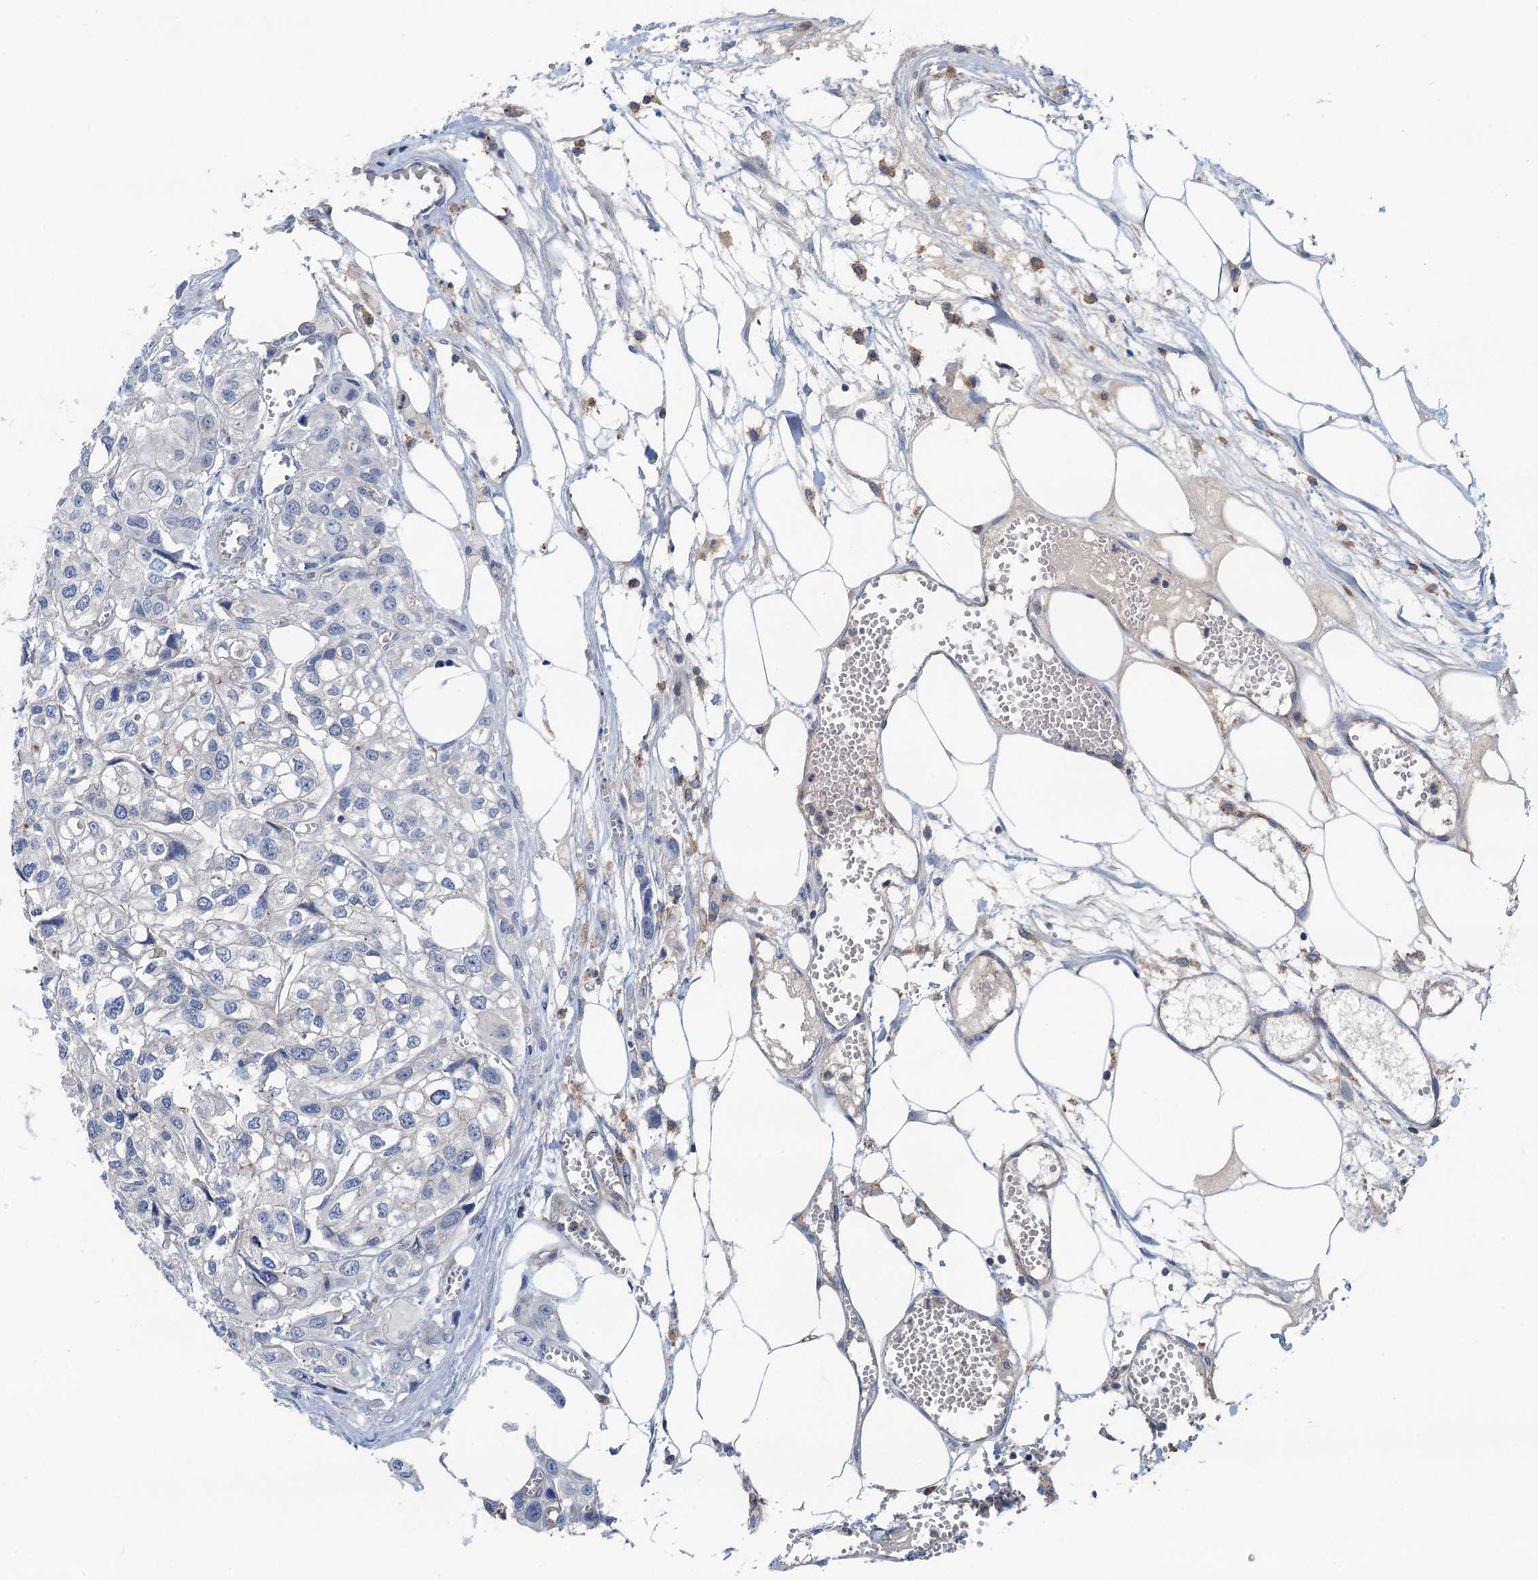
{"staining": {"intensity": "negative", "quantity": "none", "location": "none"}, "tissue": "urothelial cancer", "cell_type": "Tumor cells", "image_type": "cancer", "snomed": [{"axis": "morphology", "description": "Urothelial carcinoma, High grade"}, {"axis": "topography", "description": "Urinary bladder"}], "caption": "Photomicrograph shows no significant protein positivity in tumor cells of urothelial cancer.", "gene": "THAP10", "patient": {"sex": "male", "age": 67}}